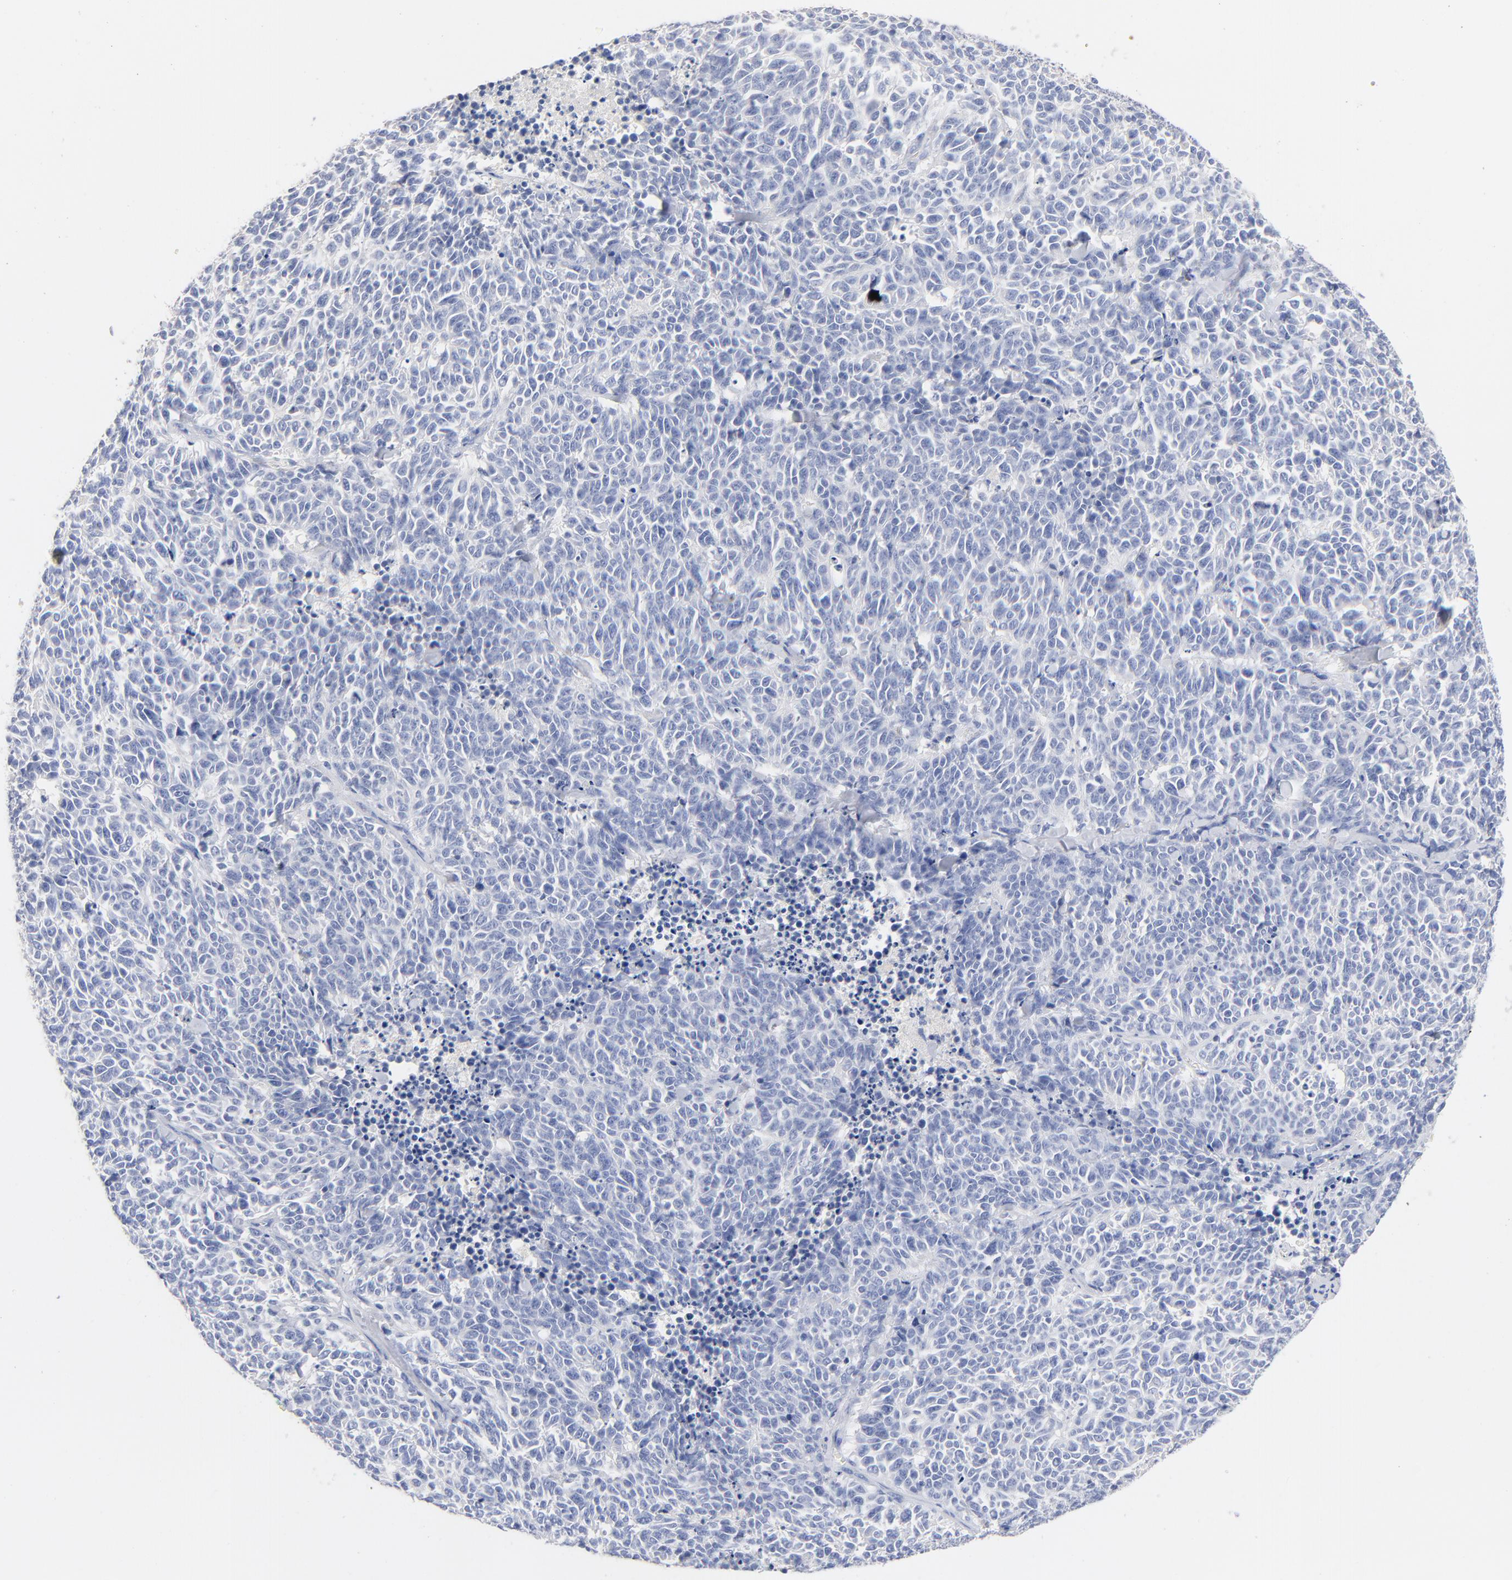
{"staining": {"intensity": "negative", "quantity": "none", "location": "none"}, "tissue": "lung cancer", "cell_type": "Tumor cells", "image_type": "cancer", "snomed": [{"axis": "morphology", "description": "Neoplasm, malignant, NOS"}, {"axis": "topography", "description": "Lung"}], "caption": "IHC histopathology image of lung cancer stained for a protein (brown), which reveals no positivity in tumor cells.", "gene": "CPS1", "patient": {"sex": "female", "age": 58}}